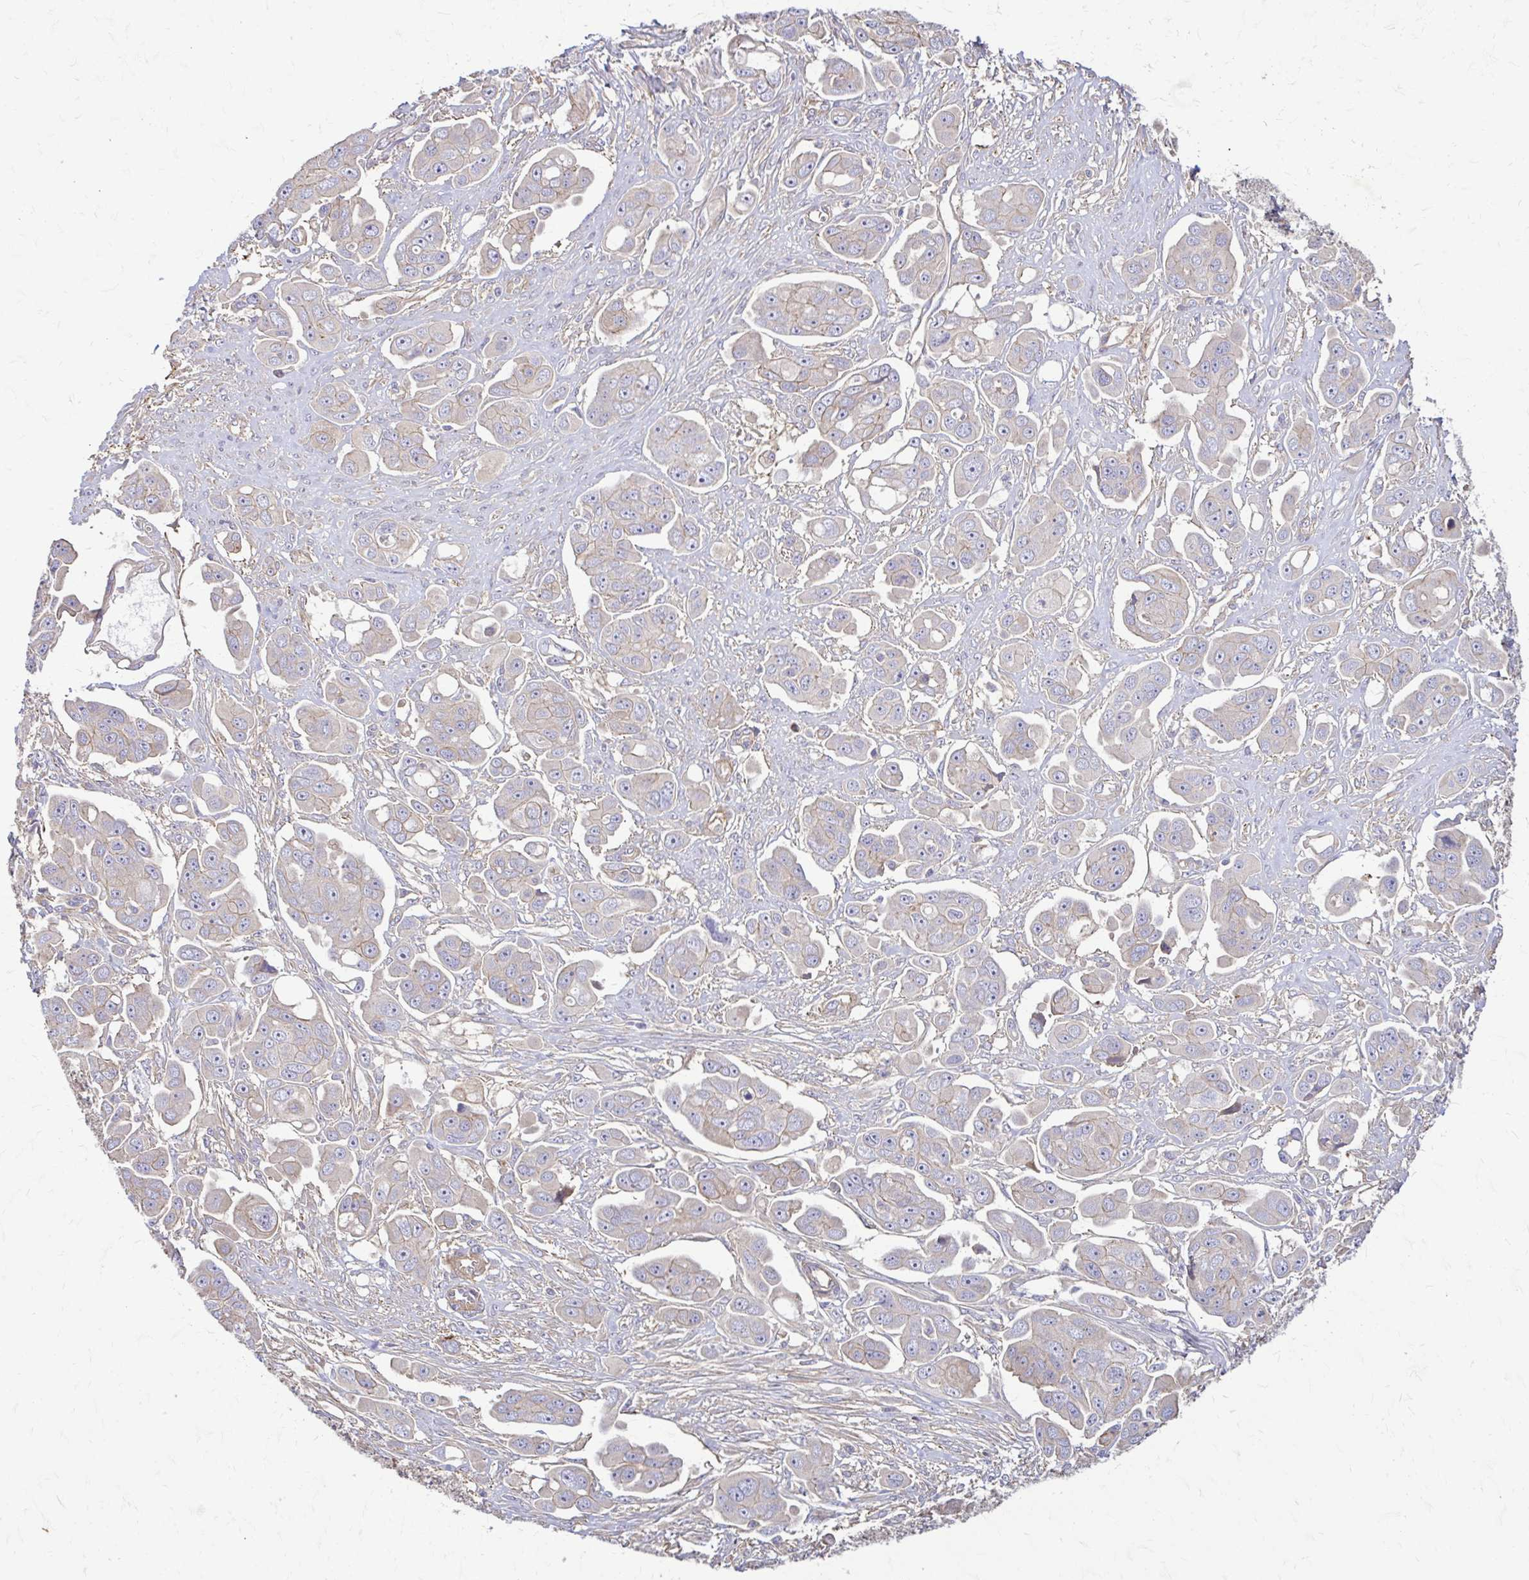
{"staining": {"intensity": "negative", "quantity": "none", "location": "none"}, "tissue": "ovarian cancer", "cell_type": "Tumor cells", "image_type": "cancer", "snomed": [{"axis": "morphology", "description": "Carcinoma, endometroid"}, {"axis": "topography", "description": "Ovary"}], "caption": "The photomicrograph shows no significant expression in tumor cells of ovarian cancer (endometroid carcinoma). (DAB (3,3'-diaminobenzidine) IHC with hematoxylin counter stain).", "gene": "DSP", "patient": {"sex": "female", "age": 70}}